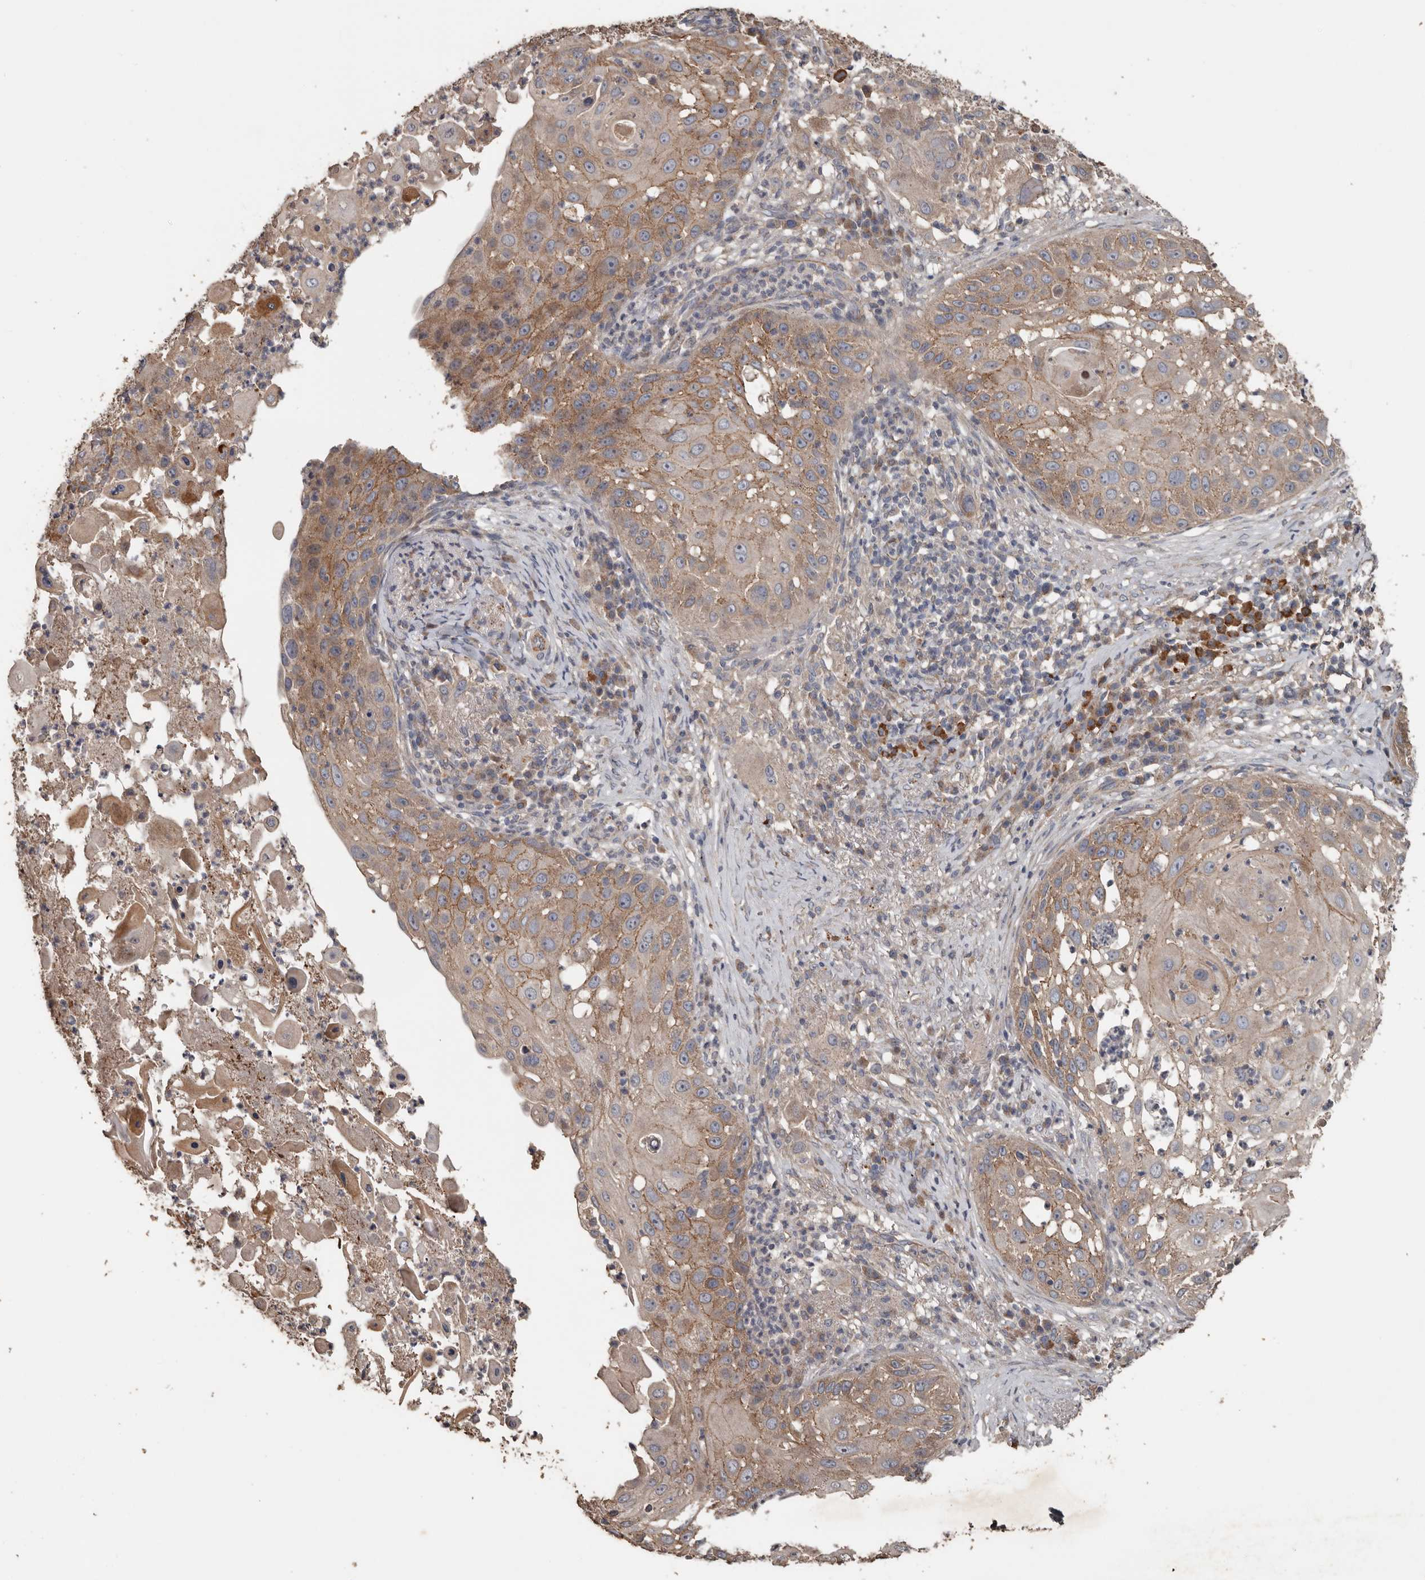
{"staining": {"intensity": "moderate", "quantity": "25%-75%", "location": "cytoplasmic/membranous"}, "tissue": "skin cancer", "cell_type": "Tumor cells", "image_type": "cancer", "snomed": [{"axis": "morphology", "description": "Squamous cell carcinoma, NOS"}, {"axis": "topography", "description": "Skin"}], "caption": "IHC of skin cancer exhibits medium levels of moderate cytoplasmic/membranous expression in about 25%-75% of tumor cells.", "gene": "HYAL4", "patient": {"sex": "female", "age": 44}}